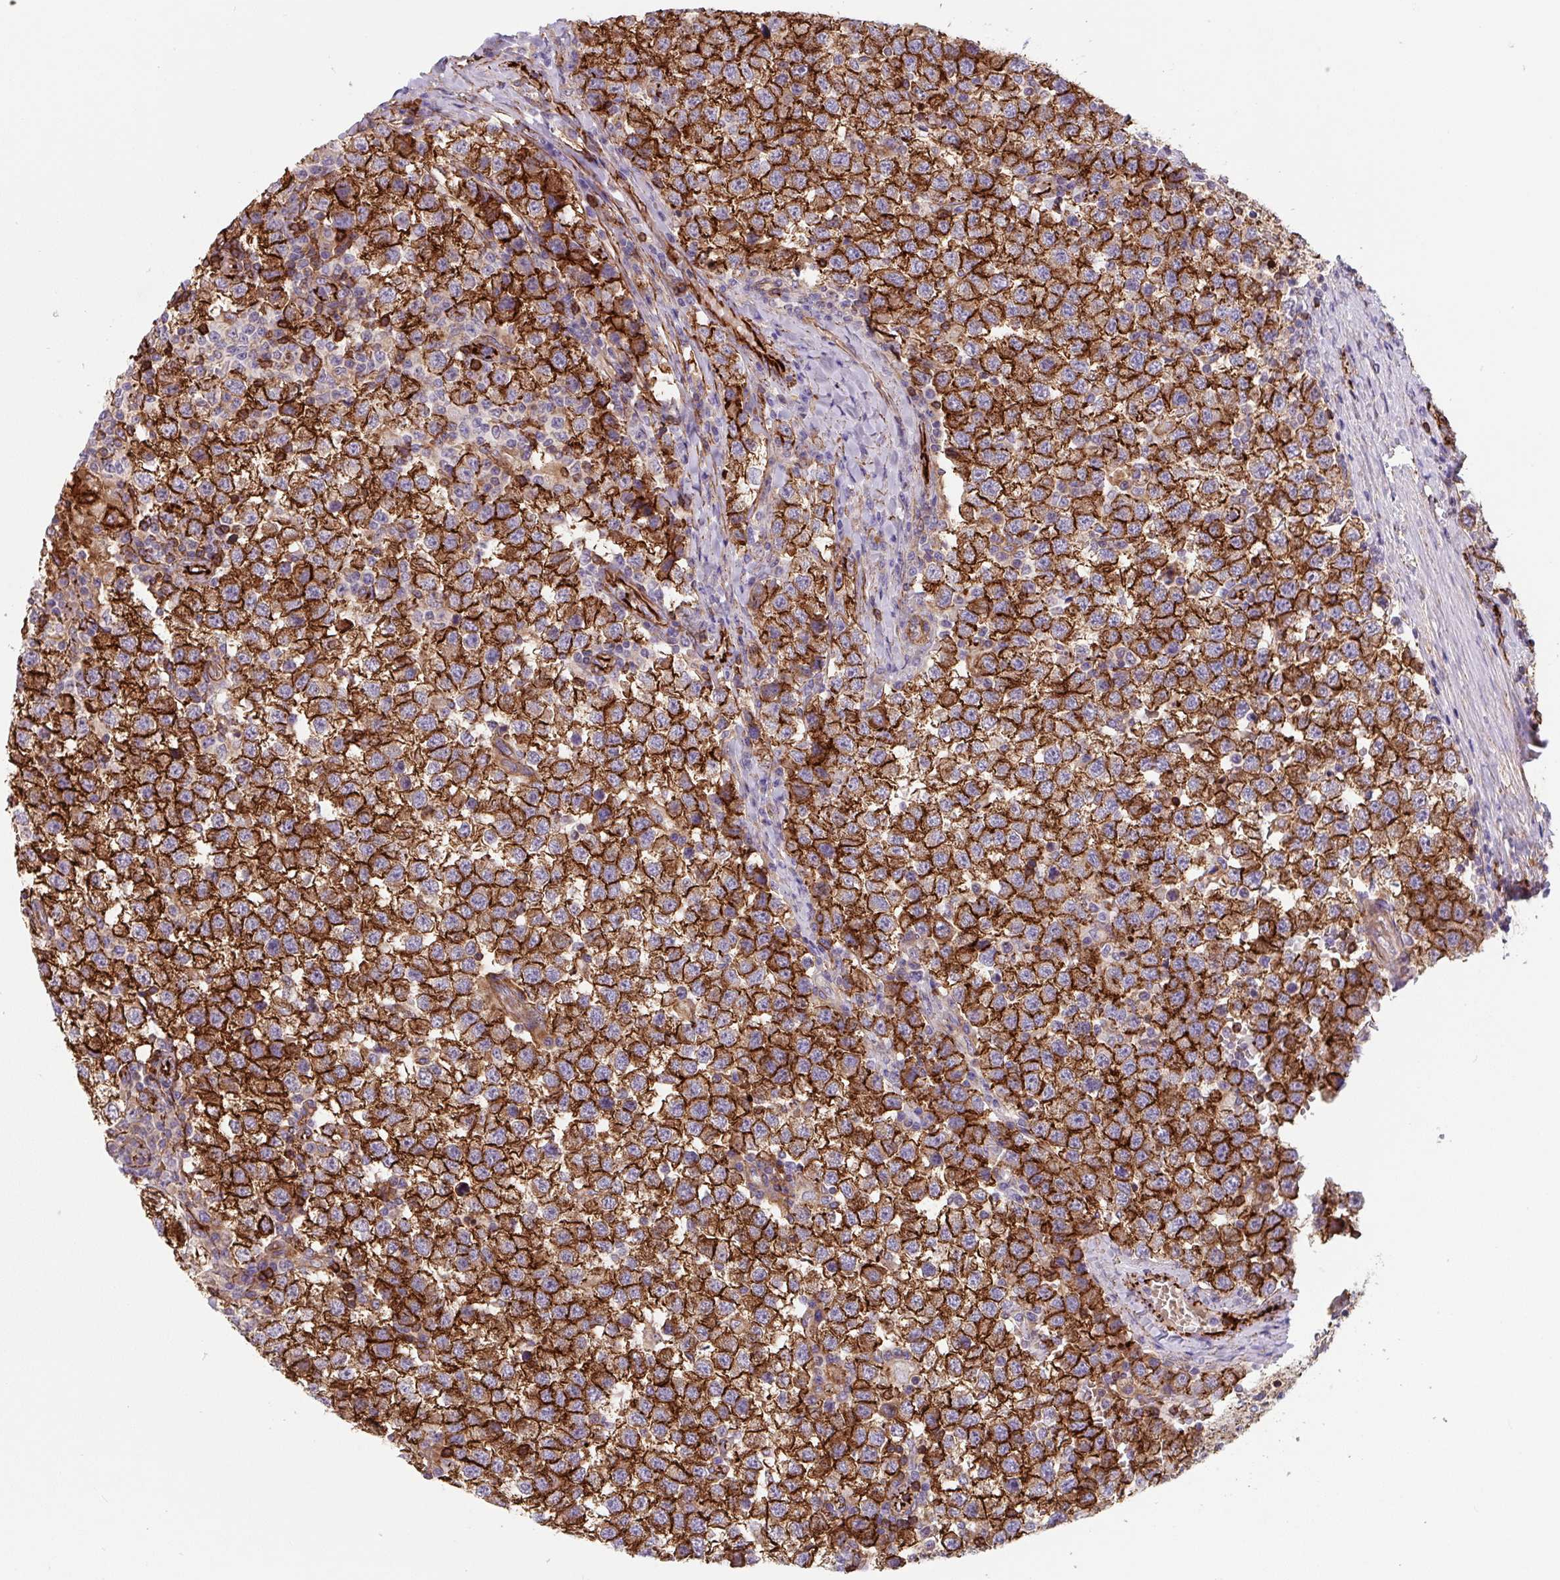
{"staining": {"intensity": "strong", "quantity": ">75%", "location": "cytoplasmic/membranous"}, "tissue": "testis cancer", "cell_type": "Tumor cells", "image_type": "cancer", "snomed": [{"axis": "morphology", "description": "Seminoma, NOS"}, {"axis": "topography", "description": "Testis"}], "caption": "Testis seminoma stained with a brown dye exhibits strong cytoplasmic/membranous positive staining in approximately >75% of tumor cells.", "gene": "DHFR2", "patient": {"sex": "male", "age": 34}}